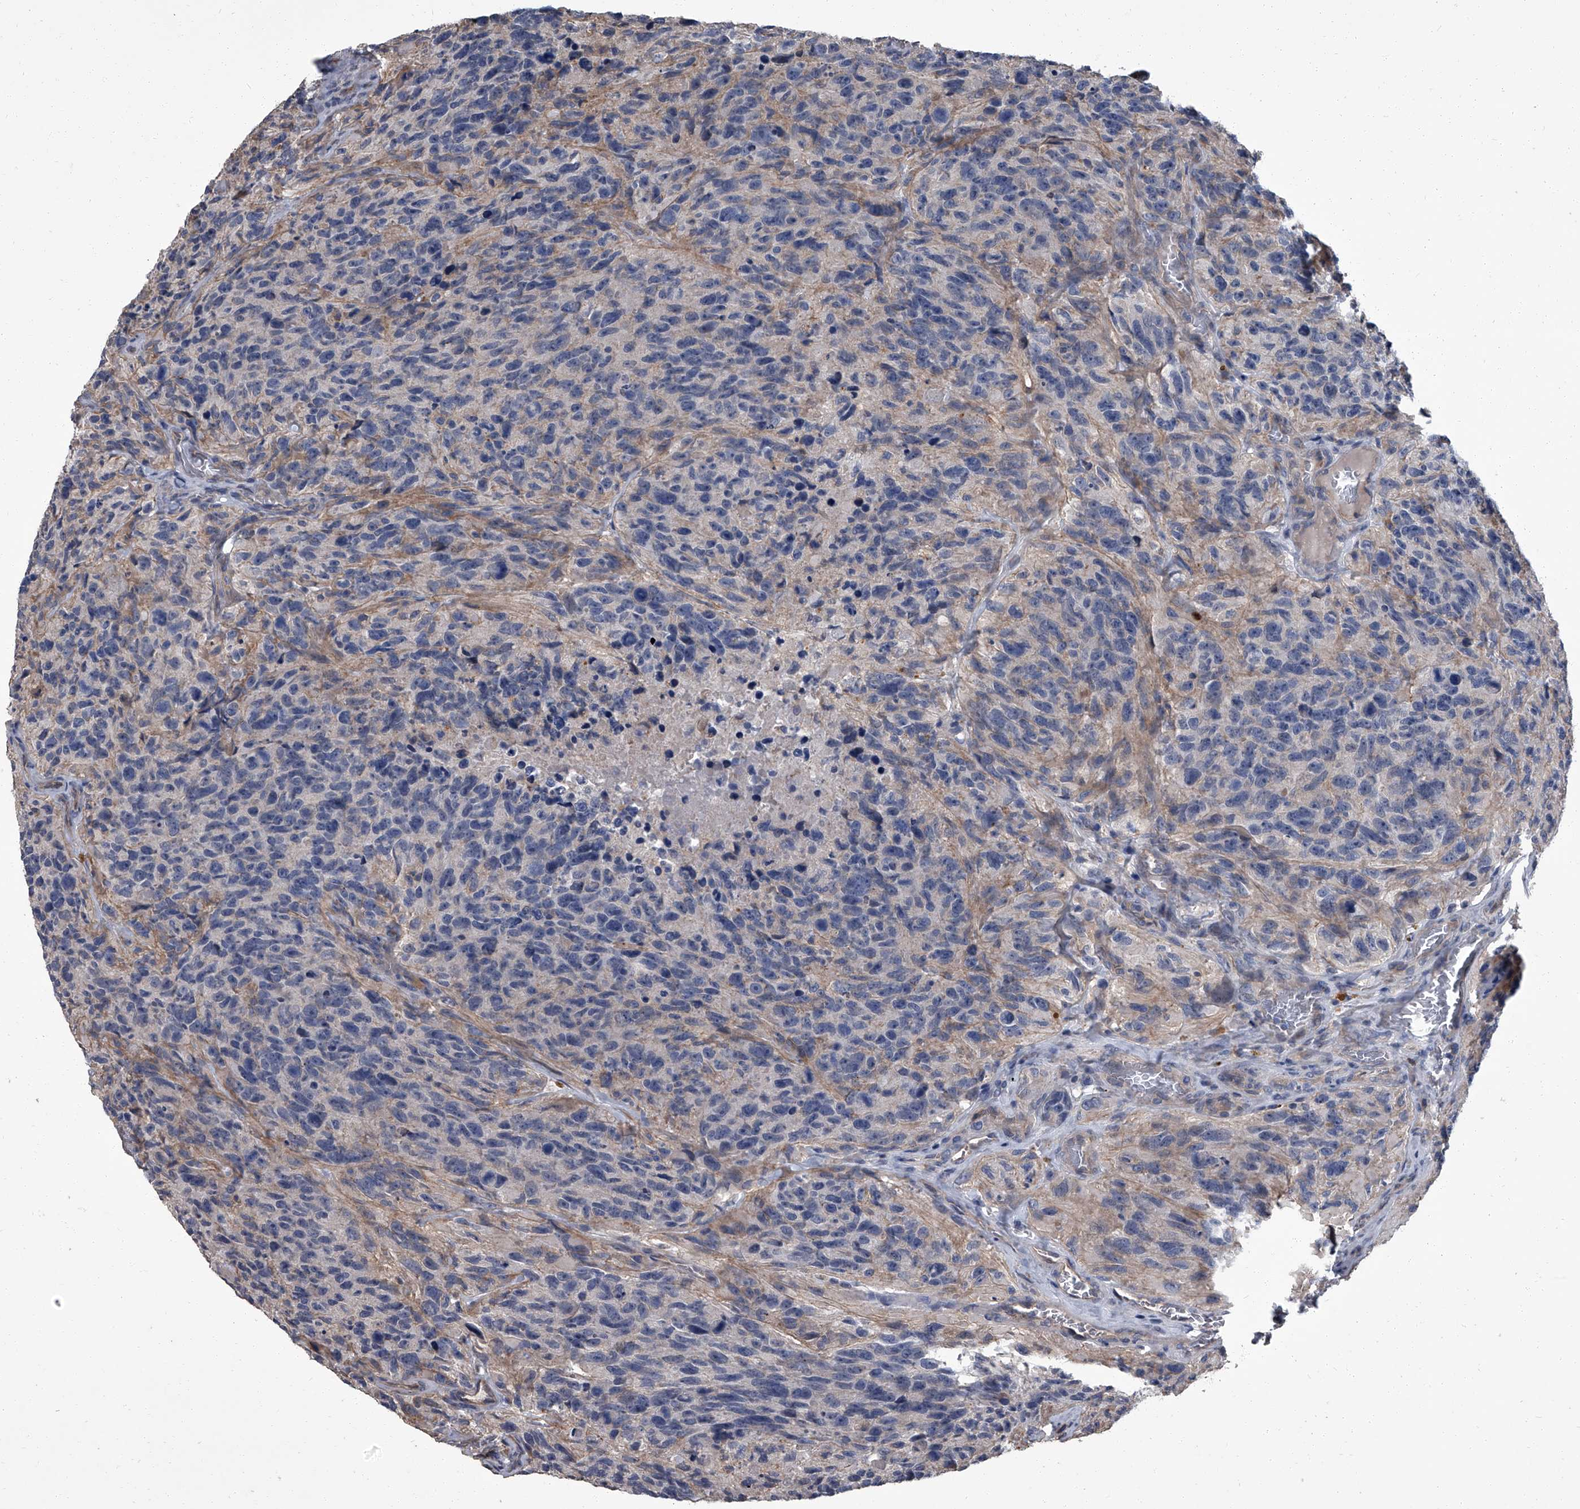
{"staining": {"intensity": "negative", "quantity": "none", "location": "none"}, "tissue": "glioma", "cell_type": "Tumor cells", "image_type": "cancer", "snomed": [{"axis": "morphology", "description": "Glioma, malignant, High grade"}, {"axis": "topography", "description": "Brain"}], "caption": "Immunohistochemistry micrograph of human glioma stained for a protein (brown), which shows no staining in tumor cells. (Brightfield microscopy of DAB (3,3'-diaminobenzidine) immunohistochemistry (IHC) at high magnification).", "gene": "SIRT4", "patient": {"sex": "male", "age": 69}}